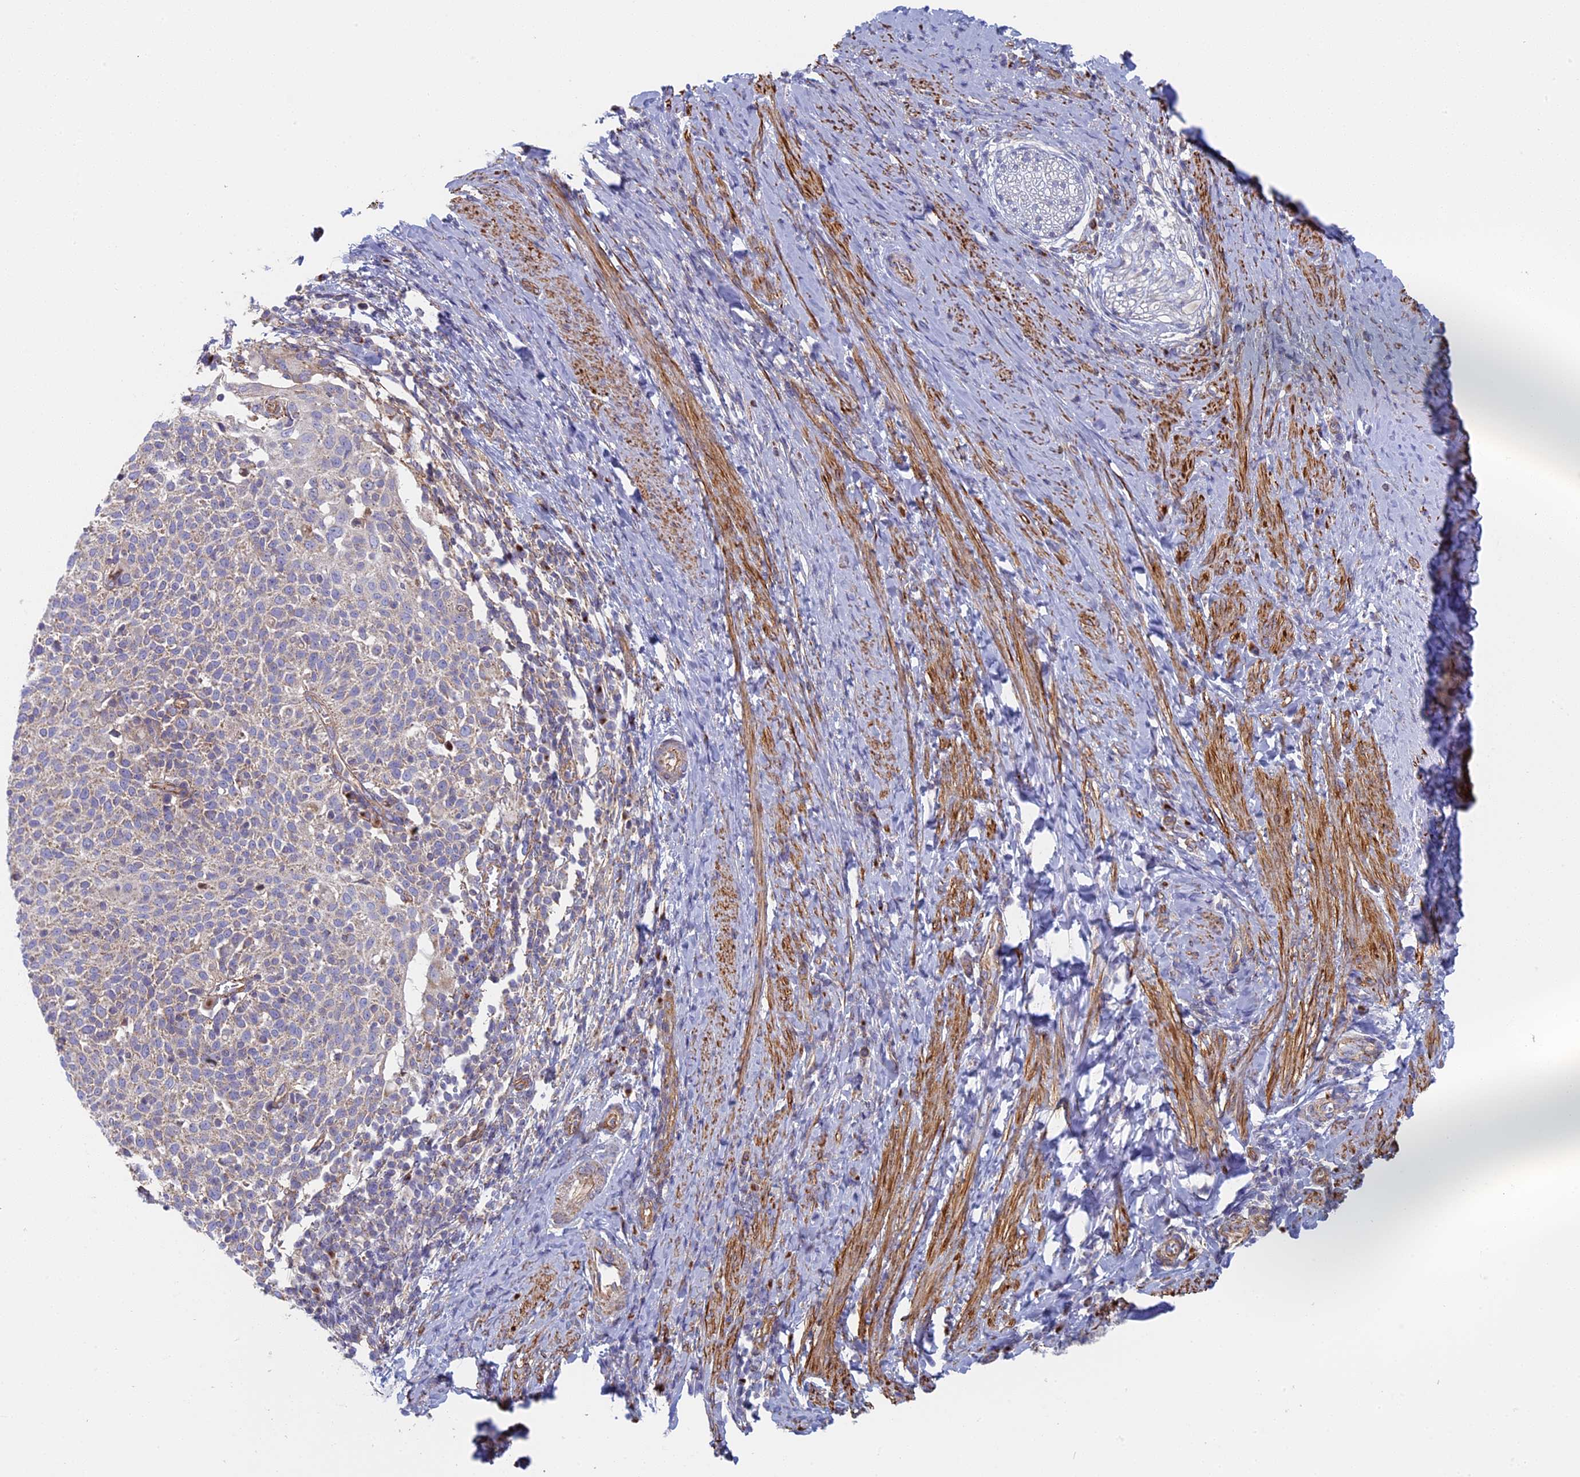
{"staining": {"intensity": "negative", "quantity": "none", "location": "none"}, "tissue": "cervical cancer", "cell_type": "Tumor cells", "image_type": "cancer", "snomed": [{"axis": "morphology", "description": "Squamous cell carcinoma, NOS"}, {"axis": "topography", "description": "Cervix"}], "caption": "Protein analysis of cervical cancer exhibits no significant staining in tumor cells.", "gene": "DDA1", "patient": {"sex": "female", "age": 52}}